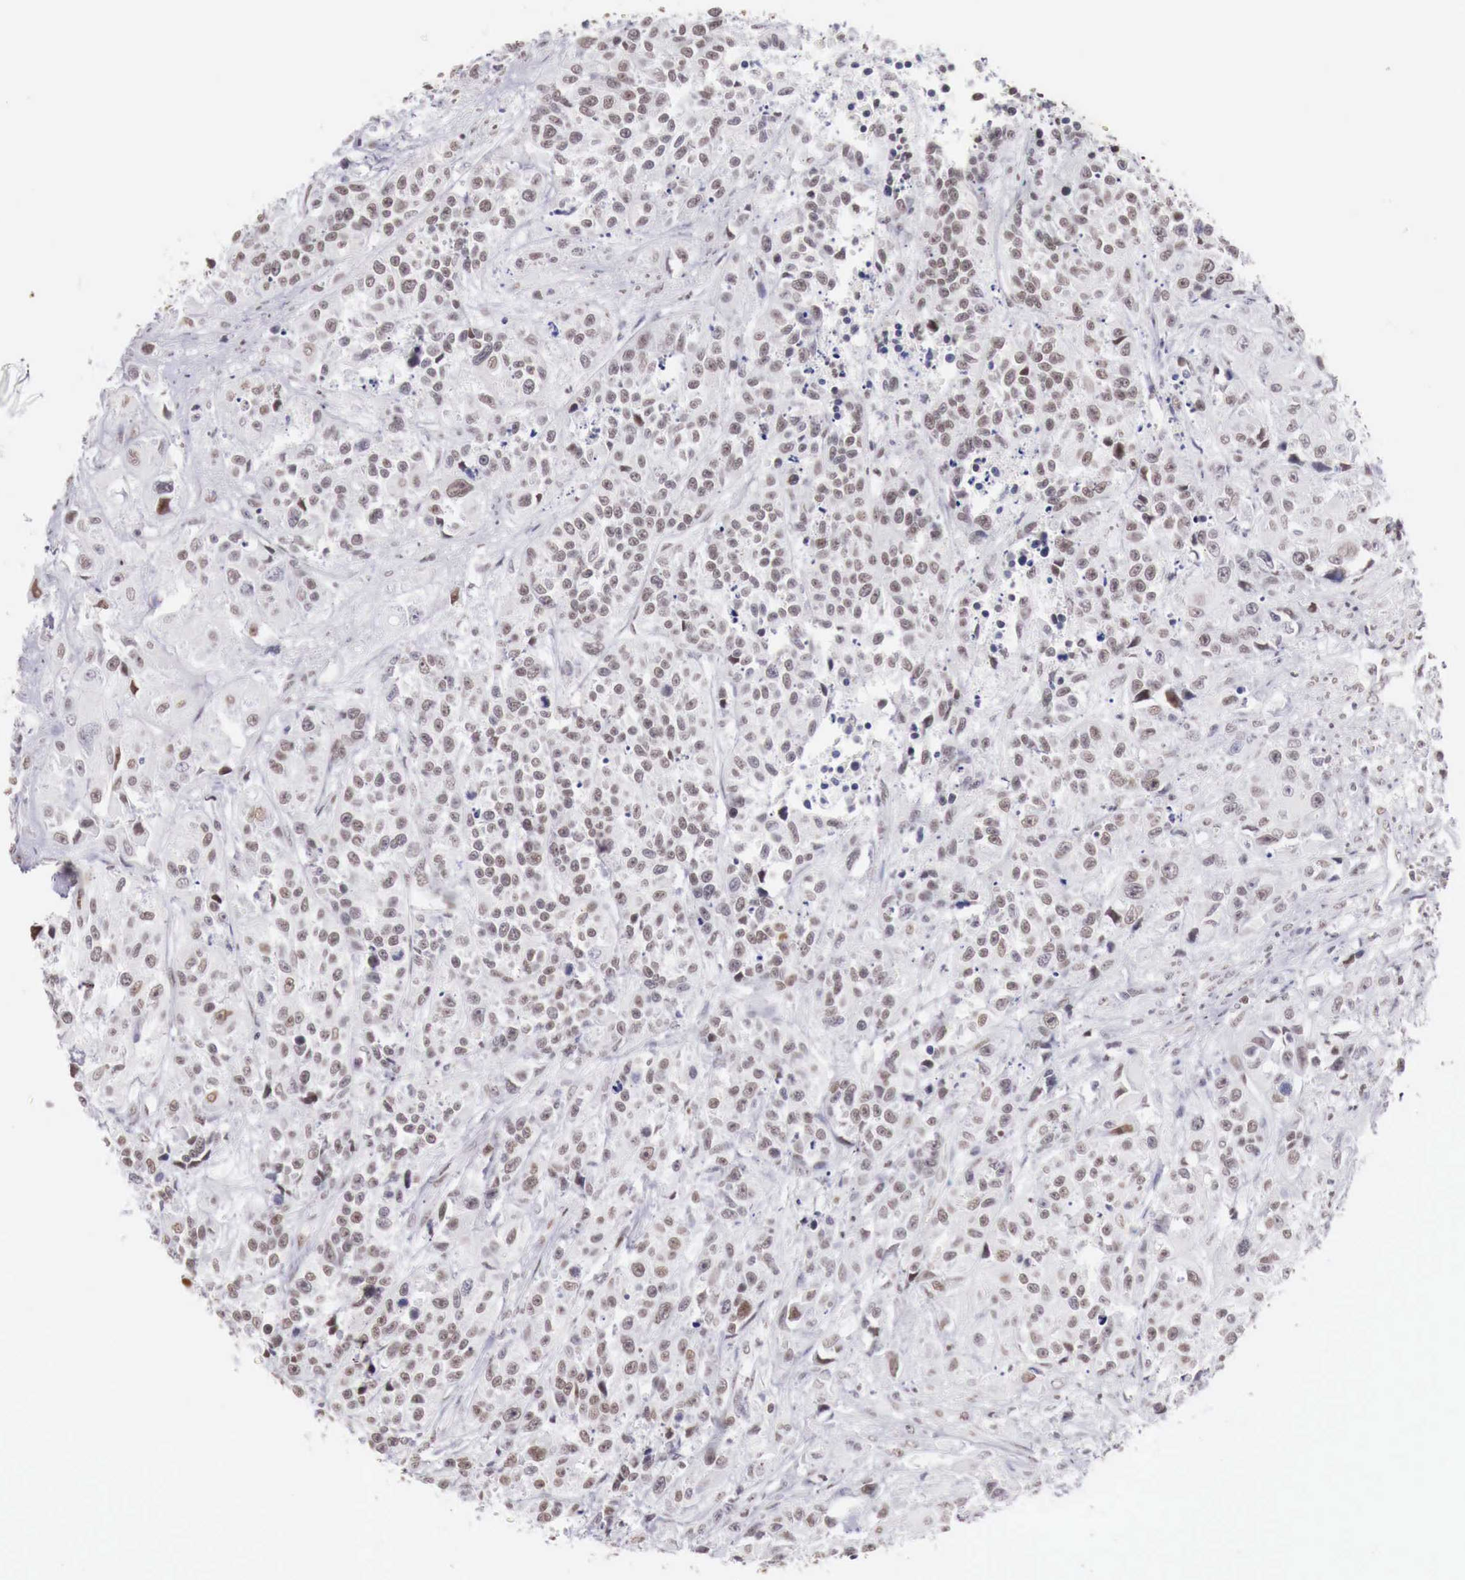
{"staining": {"intensity": "weak", "quantity": "25%-75%", "location": "nuclear"}, "tissue": "urothelial cancer", "cell_type": "Tumor cells", "image_type": "cancer", "snomed": [{"axis": "morphology", "description": "Urothelial carcinoma, High grade"}, {"axis": "topography", "description": "Urinary bladder"}], "caption": "This micrograph displays IHC staining of human high-grade urothelial carcinoma, with low weak nuclear positivity in about 25%-75% of tumor cells.", "gene": "PHF14", "patient": {"sex": "female", "age": 81}}